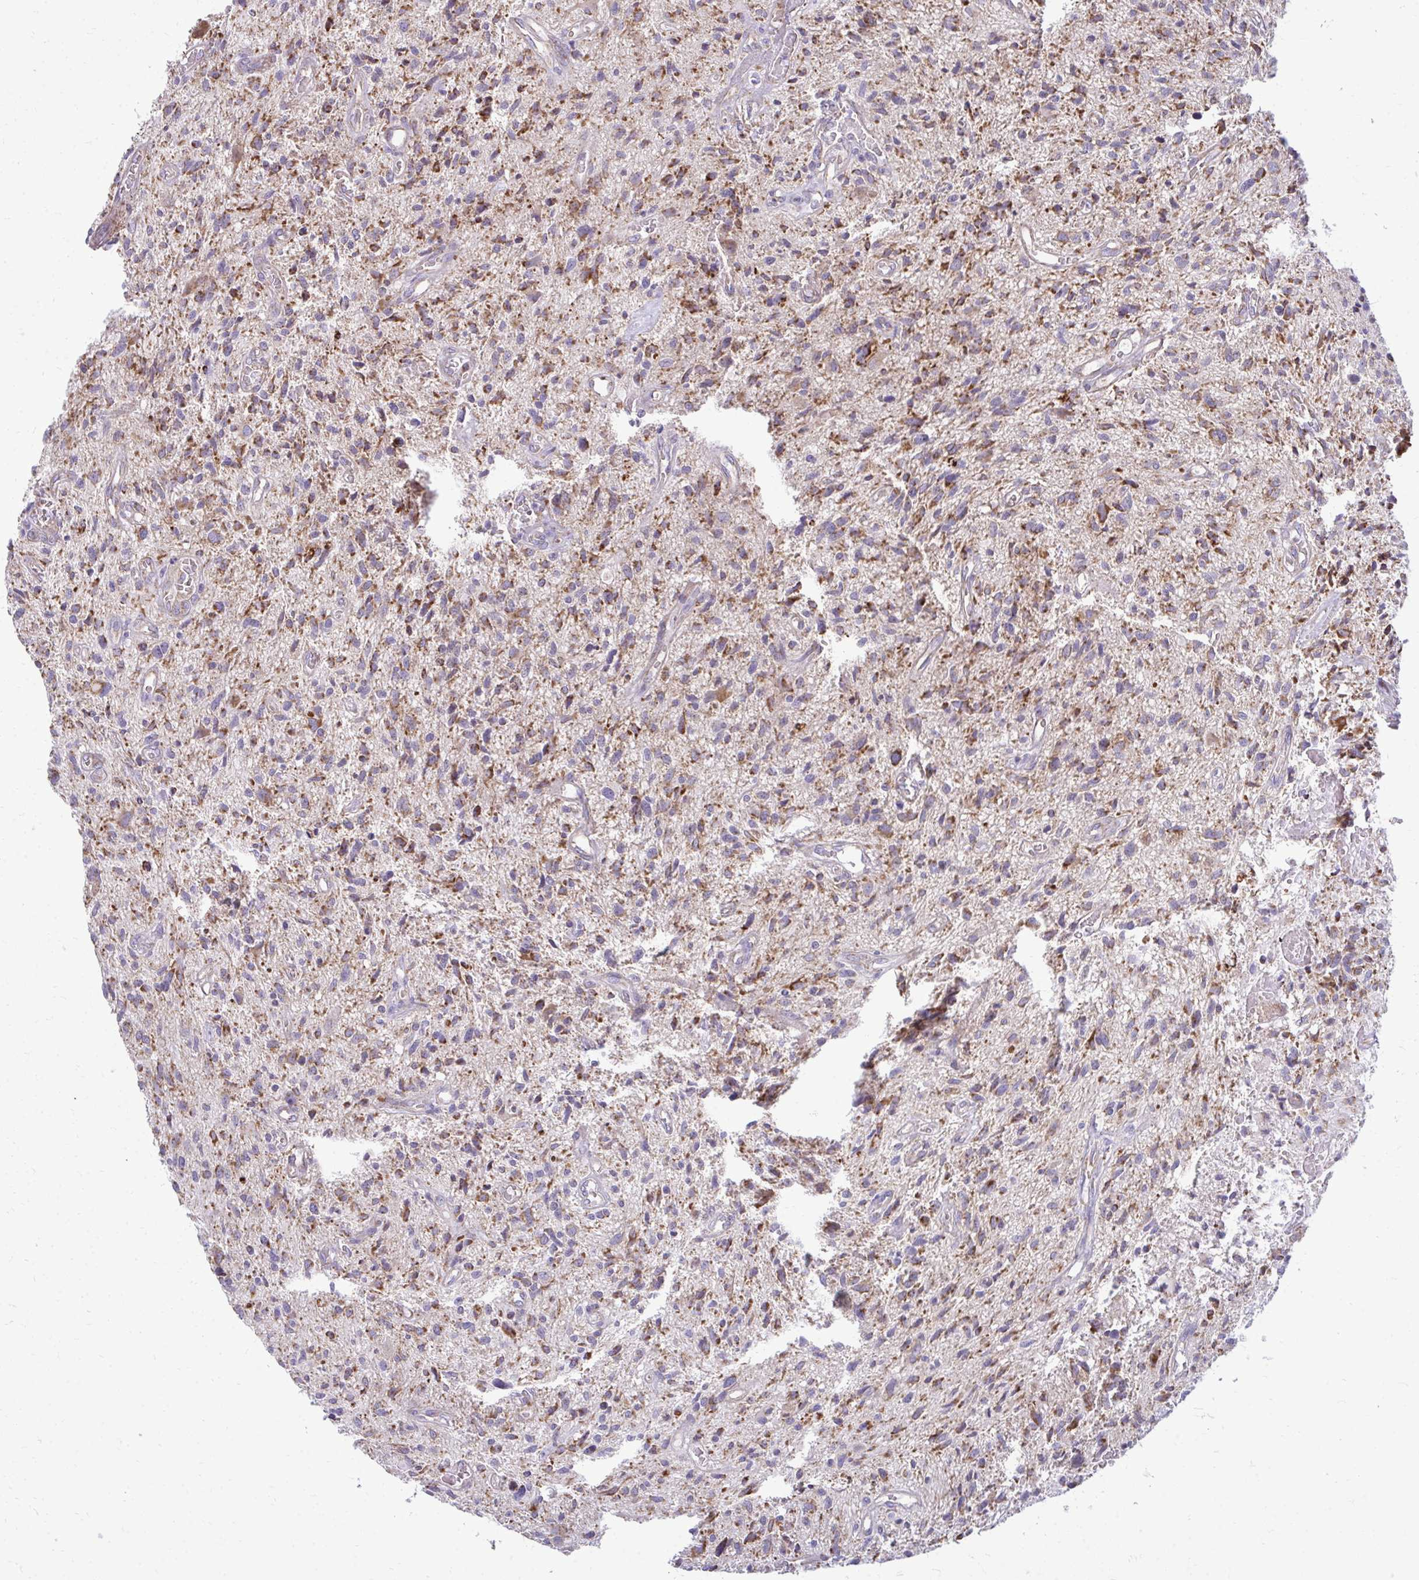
{"staining": {"intensity": "moderate", "quantity": "25%-75%", "location": "cytoplasmic/membranous"}, "tissue": "glioma", "cell_type": "Tumor cells", "image_type": "cancer", "snomed": [{"axis": "morphology", "description": "Glioma, malignant, High grade"}, {"axis": "topography", "description": "Brain"}], "caption": "Human glioma stained with a brown dye reveals moderate cytoplasmic/membranous positive staining in about 25%-75% of tumor cells.", "gene": "IFIT1", "patient": {"sex": "male", "age": 75}}